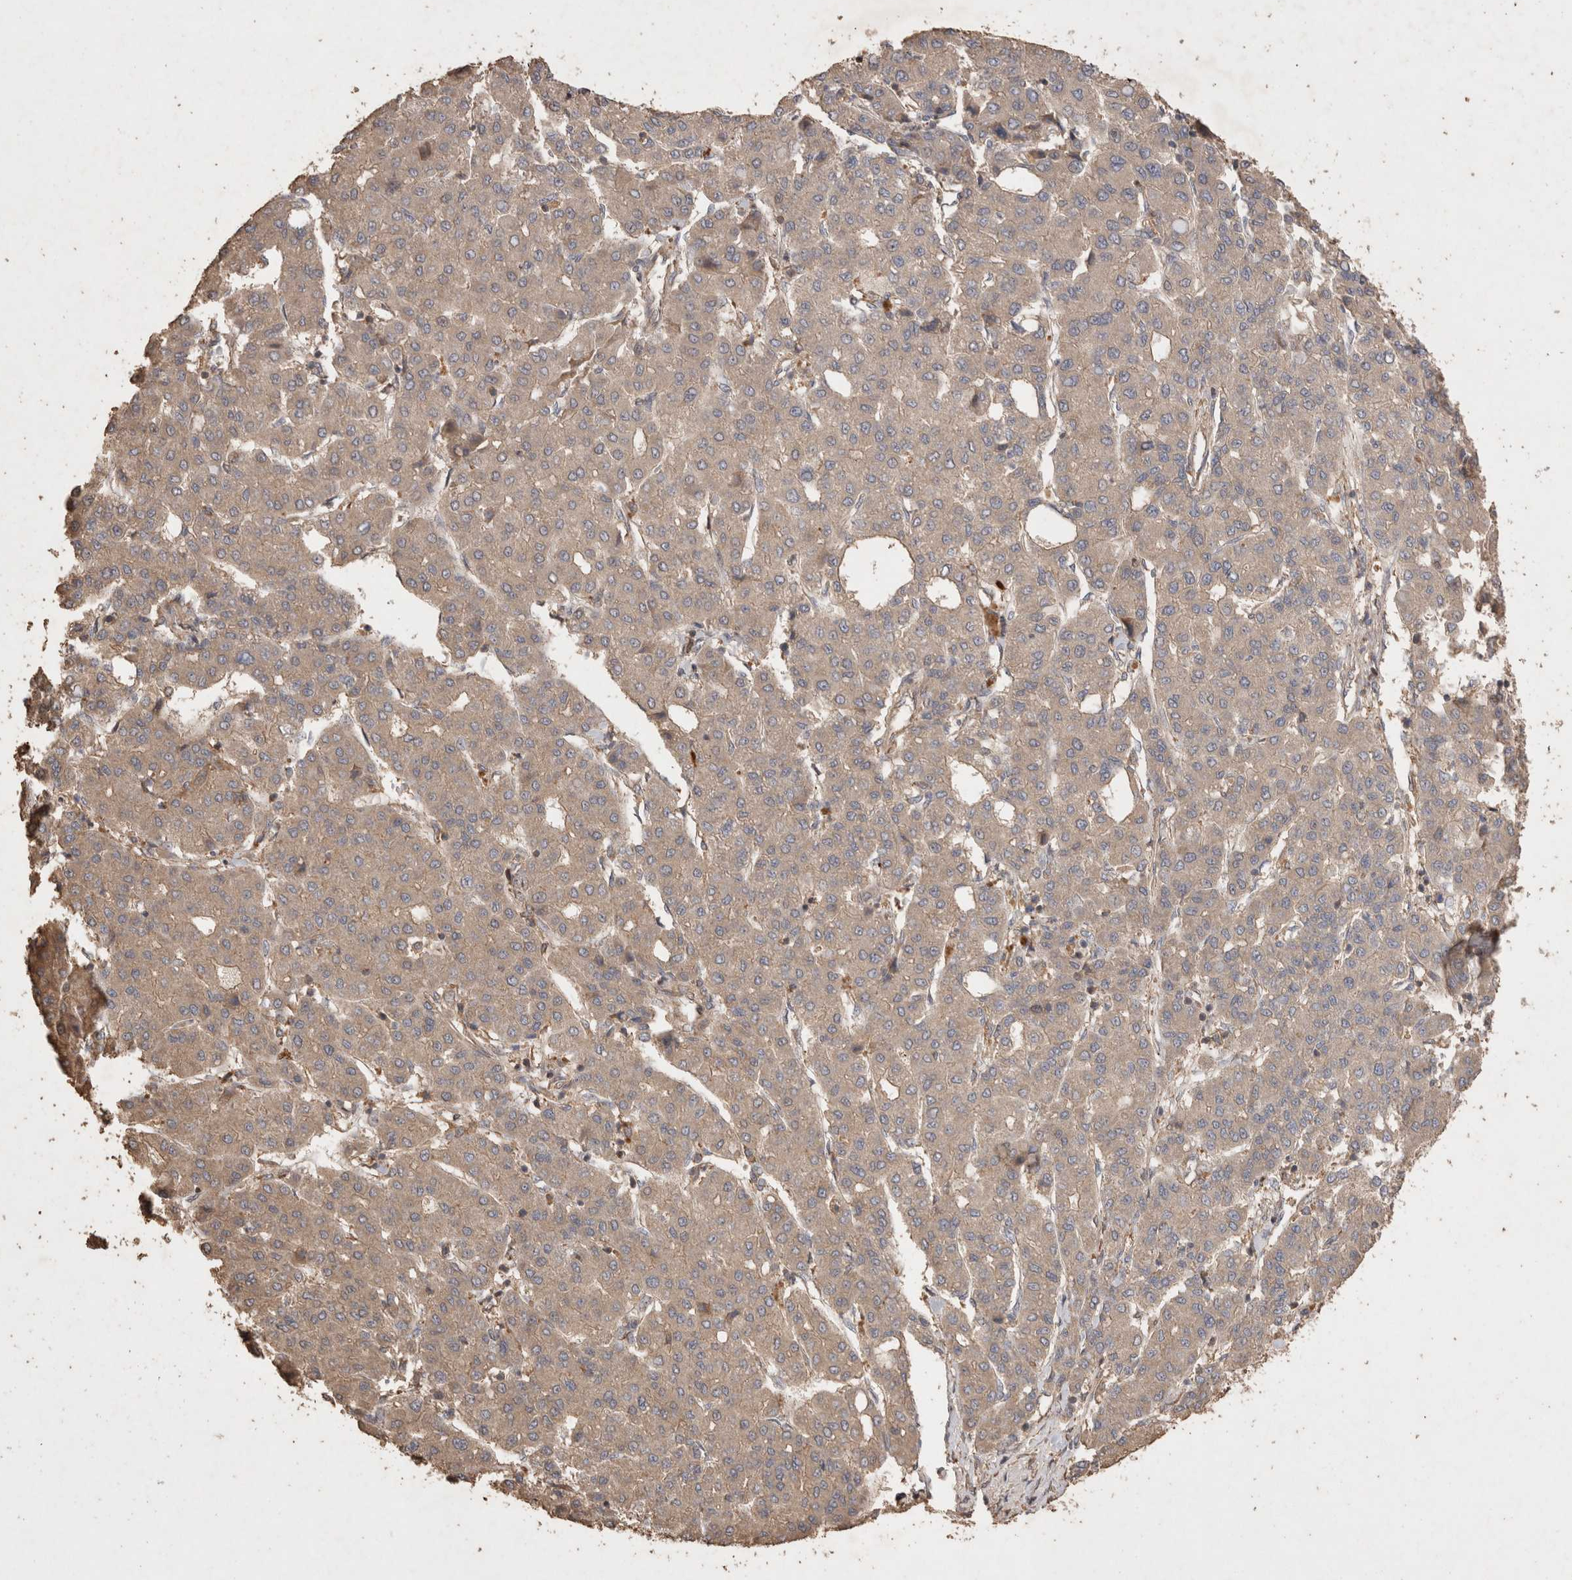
{"staining": {"intensity": "weak", "quantity": ">75%", "location": "cytoplasmic/membranous"}, "tissue": "liver cancer", "cell_type": "Tumor cells", "image_type": "cancer", "snomed": [{"axis": "morphology", "description": "Carcinoma, Hepatocellular, NOS"}, {"axis": "topography", "description": "Liver"}], "caption": "Hepatocellular carcinoma (liver) stained for a protein (brown) exhibits weak cytoplasmic/membranous positive positivity in about >75% of tumor cells.", "gene": "SNX31", "patient": {"sex": "male", "age": 65}}